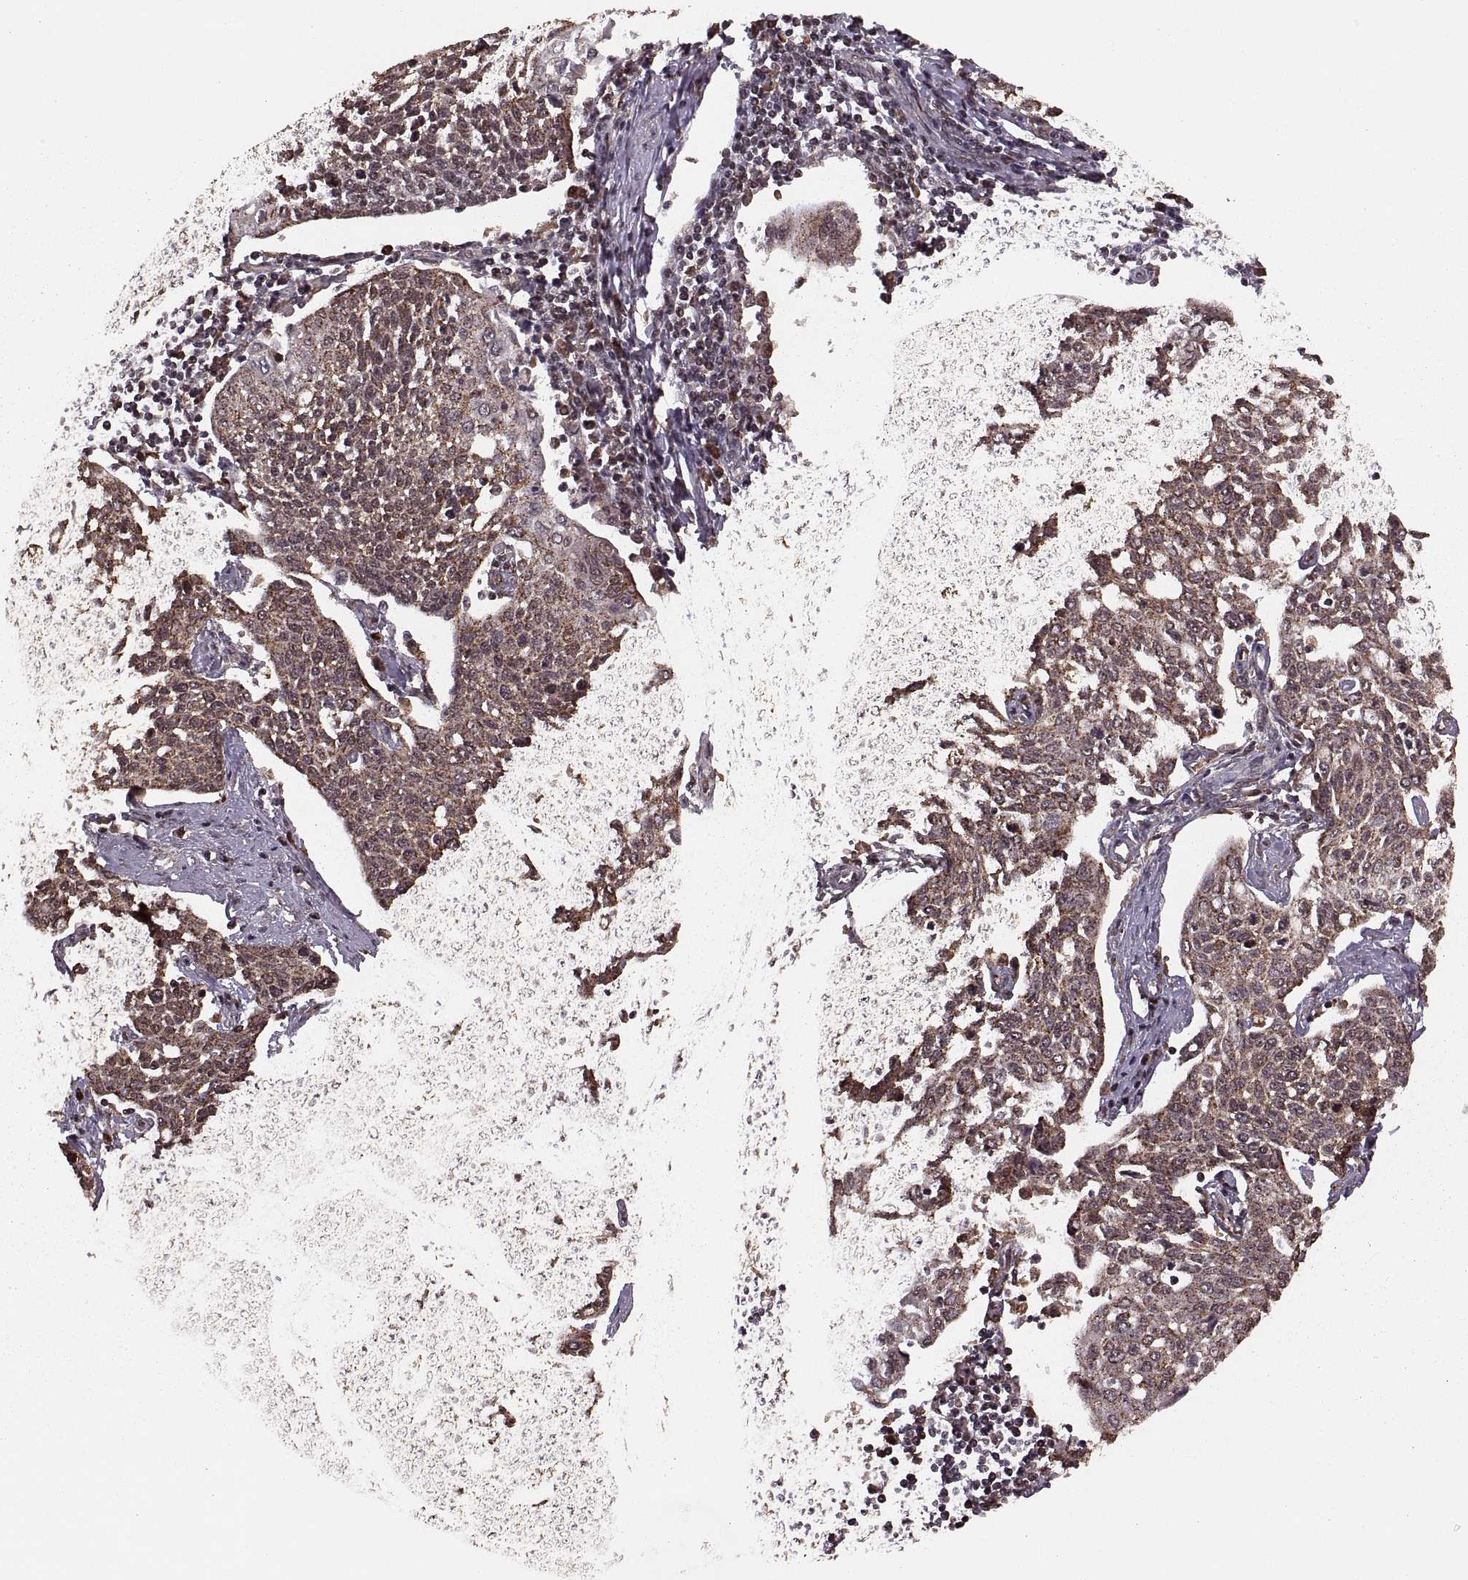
{"staining": {"intensity": "moderate", "quantity": ">75%", "location": "cytoplasmic/membranous"}, "tissue": "cervical cancer", "cell_type": "Tumor cells", "image_type": "cancer", "snomed": [{"axis": "morphology", "description": "Squamous cell carcinoma, NOS"}, {"axis": "topography", "description": "Cervix"}], "caption": "Squamous cell carcinoma (cervical) tissue demonstrates moderate cytoplasmic/membranous expression in approximately >75% of tumor cells, visualized by immunohistochemistry. Using DAB (3,3'-diaminobenzidine) (brown) and hematoxylin (blue) stains, captured at high magnification using brightfield microscopy.", "gene": "RFT1", "patient": {"sex": "female", "age": 34}}